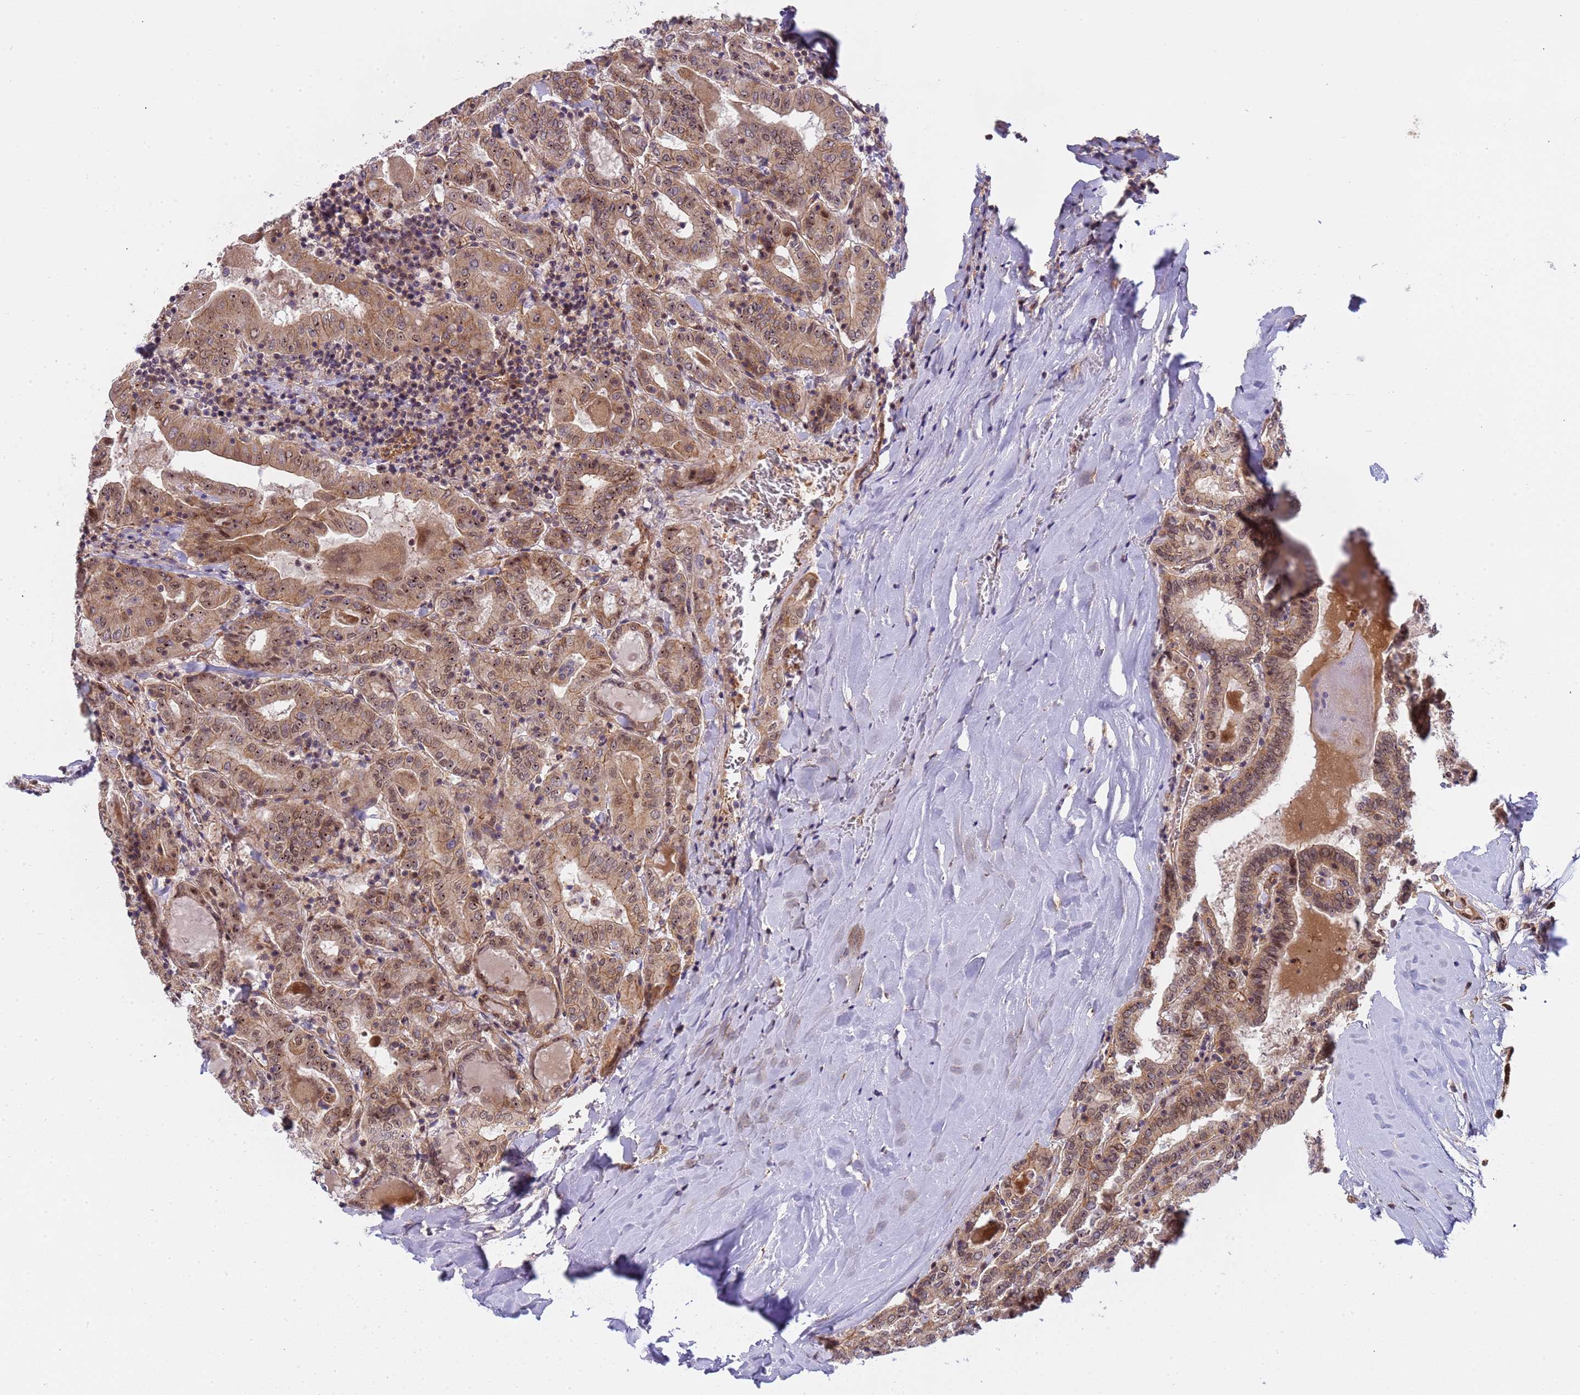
{"staining": {"intensity": "weak", "quantity": ">75%", "location": "cytoplasmic/membranous,nuclear"}, "tissue": "thyroid cancer", "cell_type": "Tumor cells", "image_type": "cancer", "snomed": [{"axis": "morphology", "description": "Papillary adenocarcinoma, NOS"}, {"axis": "topography", "description": "Thyroid gland"}], "caption": "Thyroid cancer stained for a protein (brown) reveals weak cytoplasmic/membranous and nuclear positive staining in approximately >75% of tumor cells.", "gene": "EMC2", "patient": {"sex": "female", "age": 72}}